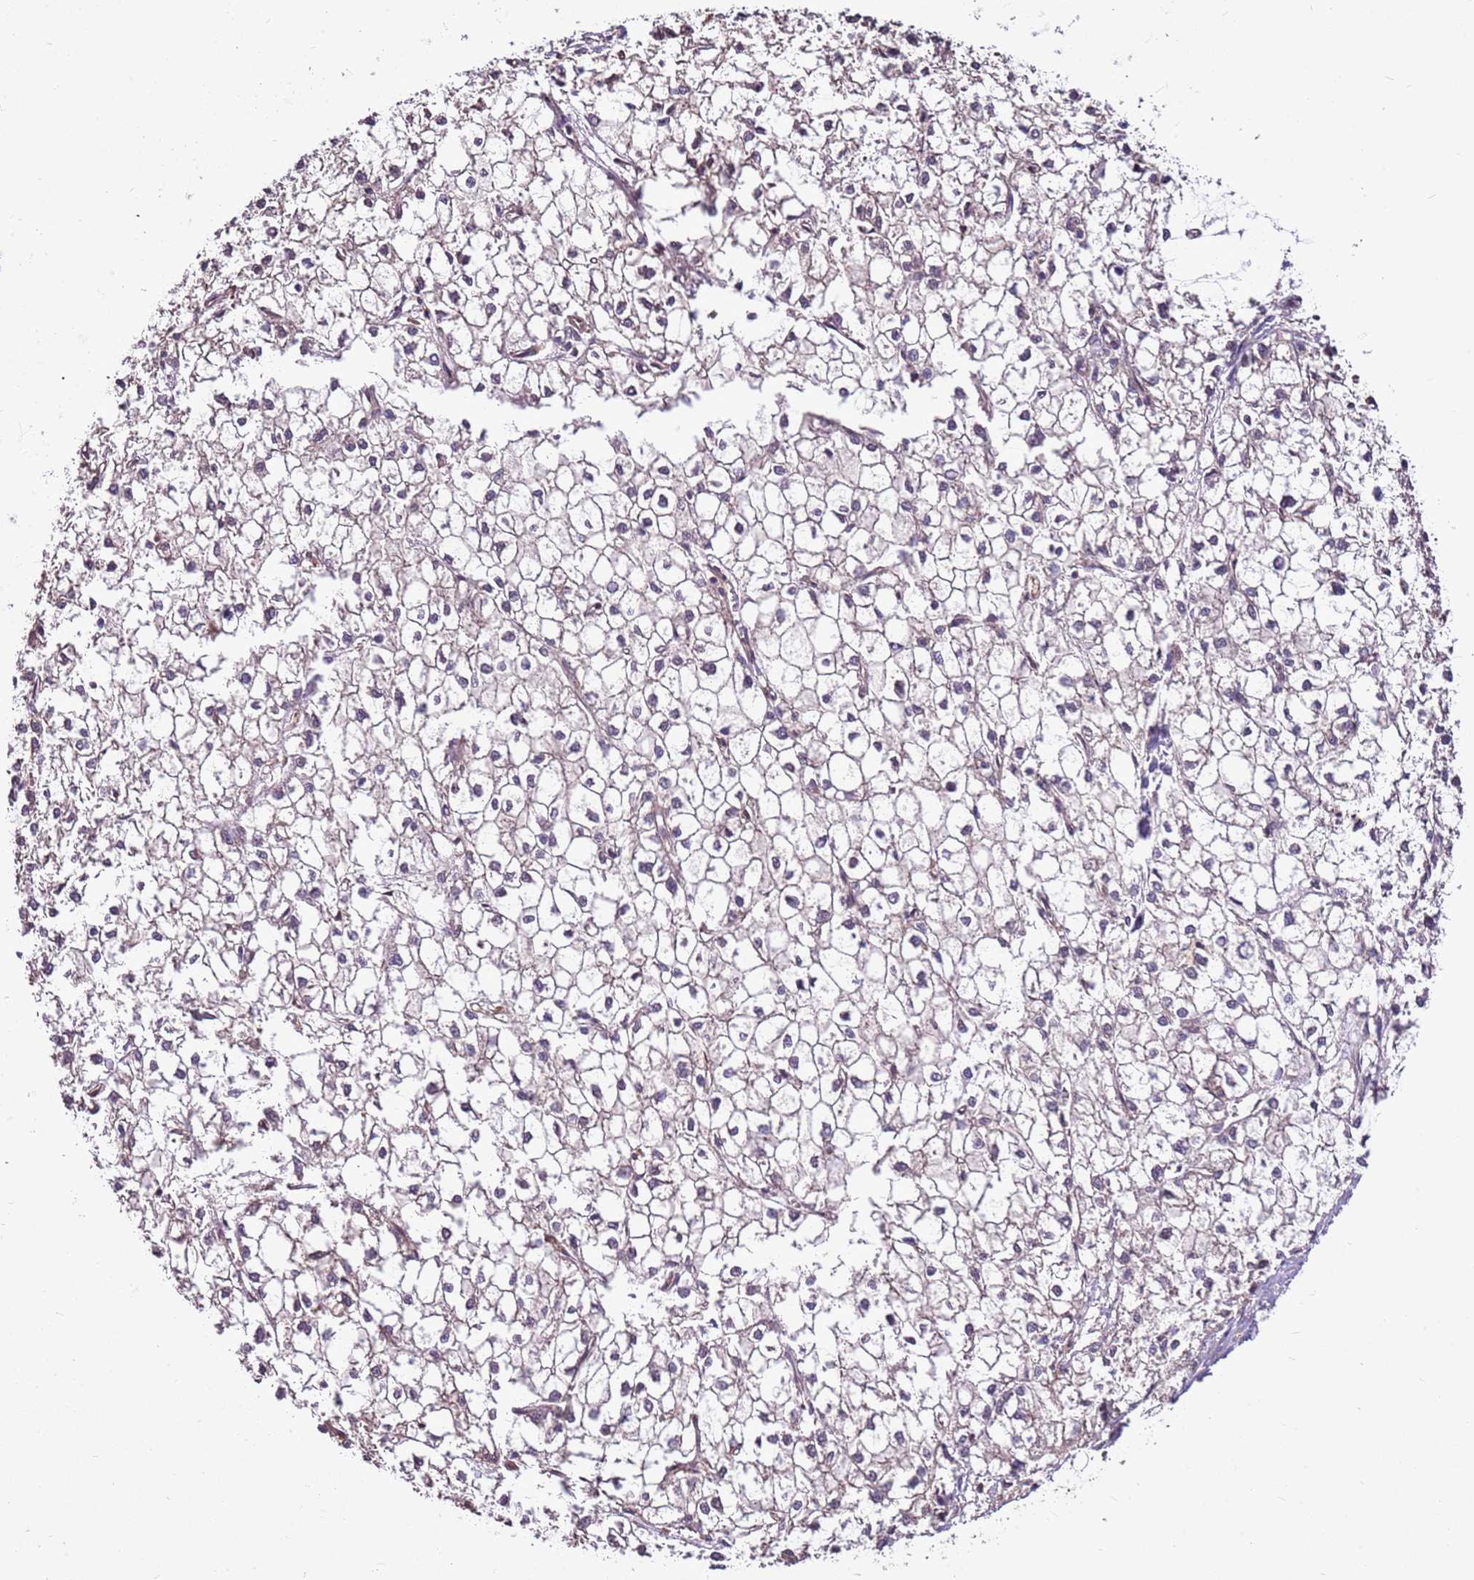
{"staining": {"intensity": "negative", "quantity": "none", "location": "none"}, "tissue": "liver cancer", "cell_type": "Tumor cells", "image_type": "cancer", "snomed": [{"axis": "morphology", "description": "Carcinoma, Hepatocellular, NOS"}, {"axis": "topography", "description": "Liver"}], "caption": "High magnification brightfield microscopy of hepatocellular carcinoma (liver) stained with DAB (3,3'-diaminobenzidine) (brown) and counterstained with hematoxylin (blue): tumor cells show no significant expression. (DAB IHC visualized using brightfield microscopy, high magnification).", "gene": "BBS5", "patient": {"sex": "female", "age": 43}}